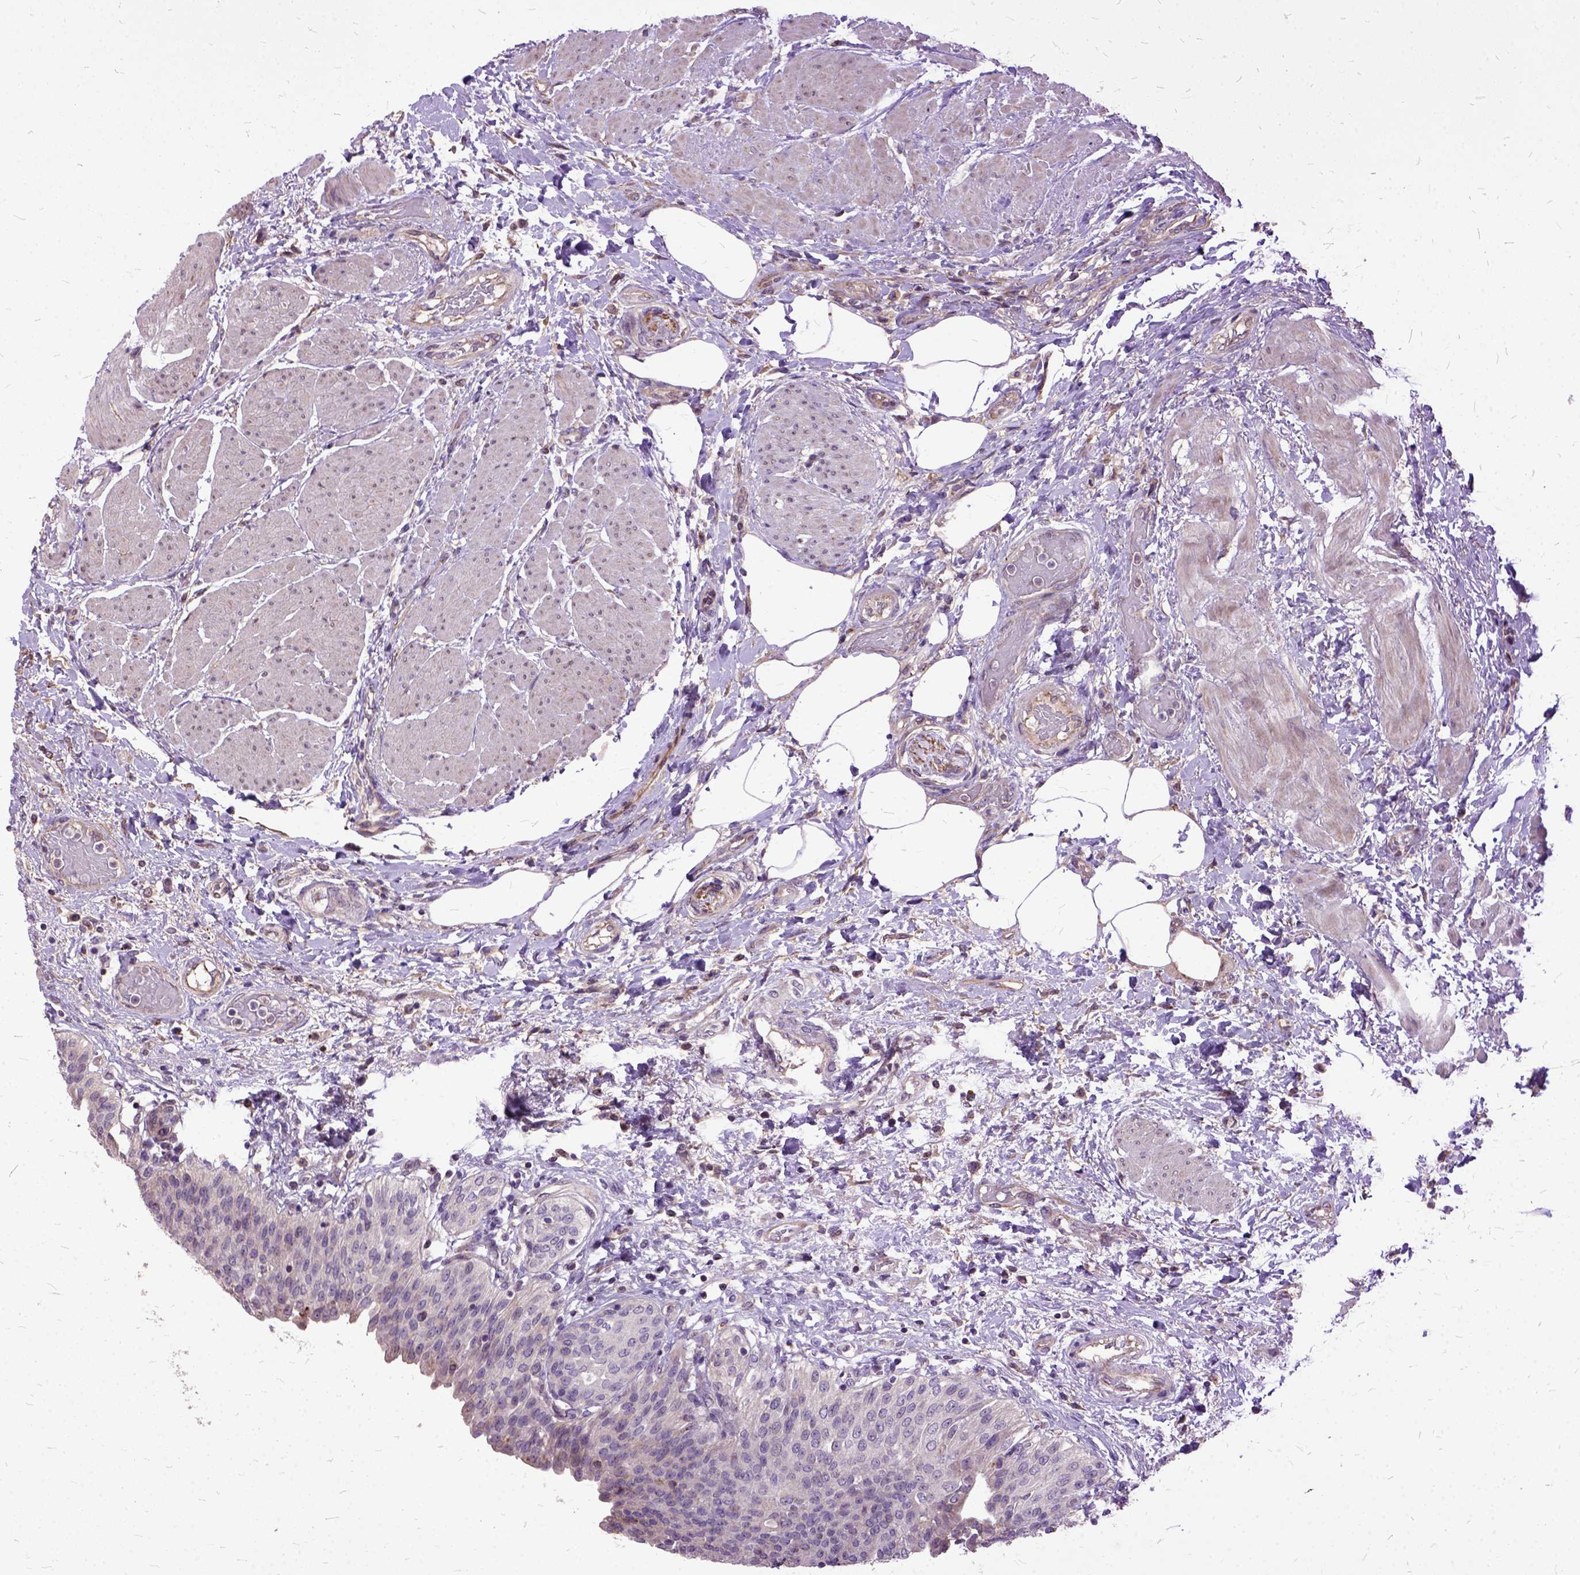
{"staining": {"intensity": "negative", "quantity": "none", "location": "none"}, "tissue": "urinary bladder", "cell_type": "Urothelial cells", "image_type": "normal", "snomed": [{"axis": "morphology", "description": "Normal tissue, NOS"}, {"axis": "morphology", "description": "Metaplasia, NOS"}, {"axis": "topography", "description": "Urinary bladder"}], "caption": "An immunohistochemistry (IHC) photomicrograph of normal urinary bladder is shown. There is no staining in urothelial cells of urinary bladder.", "gene": "AREG", "patient": {"sex": "male", "age": 68}}